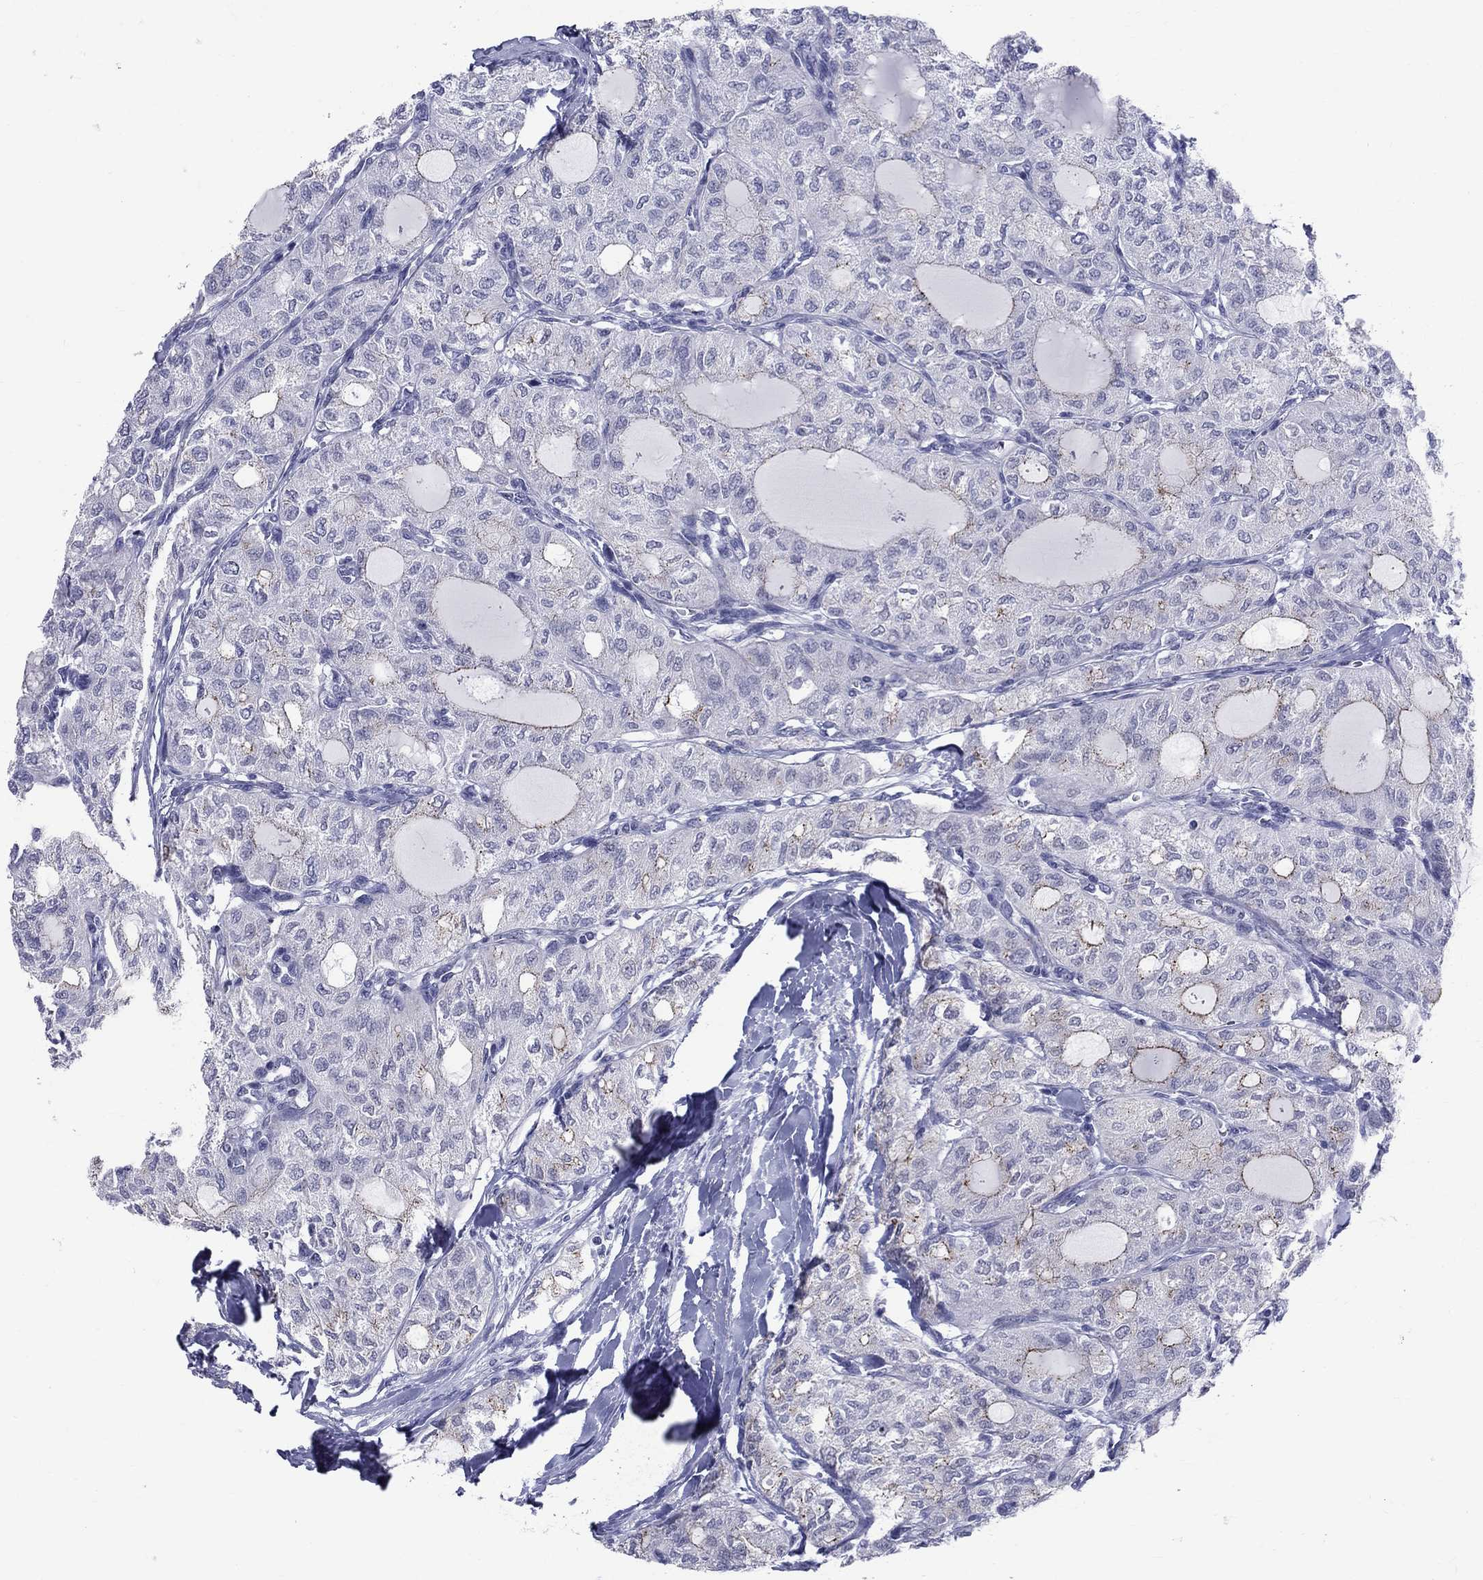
{"staining": {"intensity": "moderate", "quantity": "<25%", "location": "cytoplasmic/membranous"}, "tissue": "thyroid cancer", "cell_type": "Tumor cells", "image_type": "cancer", "snomed": [{"axis": "morphology", "description": "Follicular adenoma carcinoma, NOS"}, {"axis": "topography", "description": "Thyroid gland"}], "caption": "This is a micrograph of immunohistochemistry staining of thyroid cancer (follicular adenoma carcinoma), which shows moderate staining in the cytoplasmic/membranous of tumor cells.", "gene": "CEP43", "patient": {"sex": "male", "age": 75}}